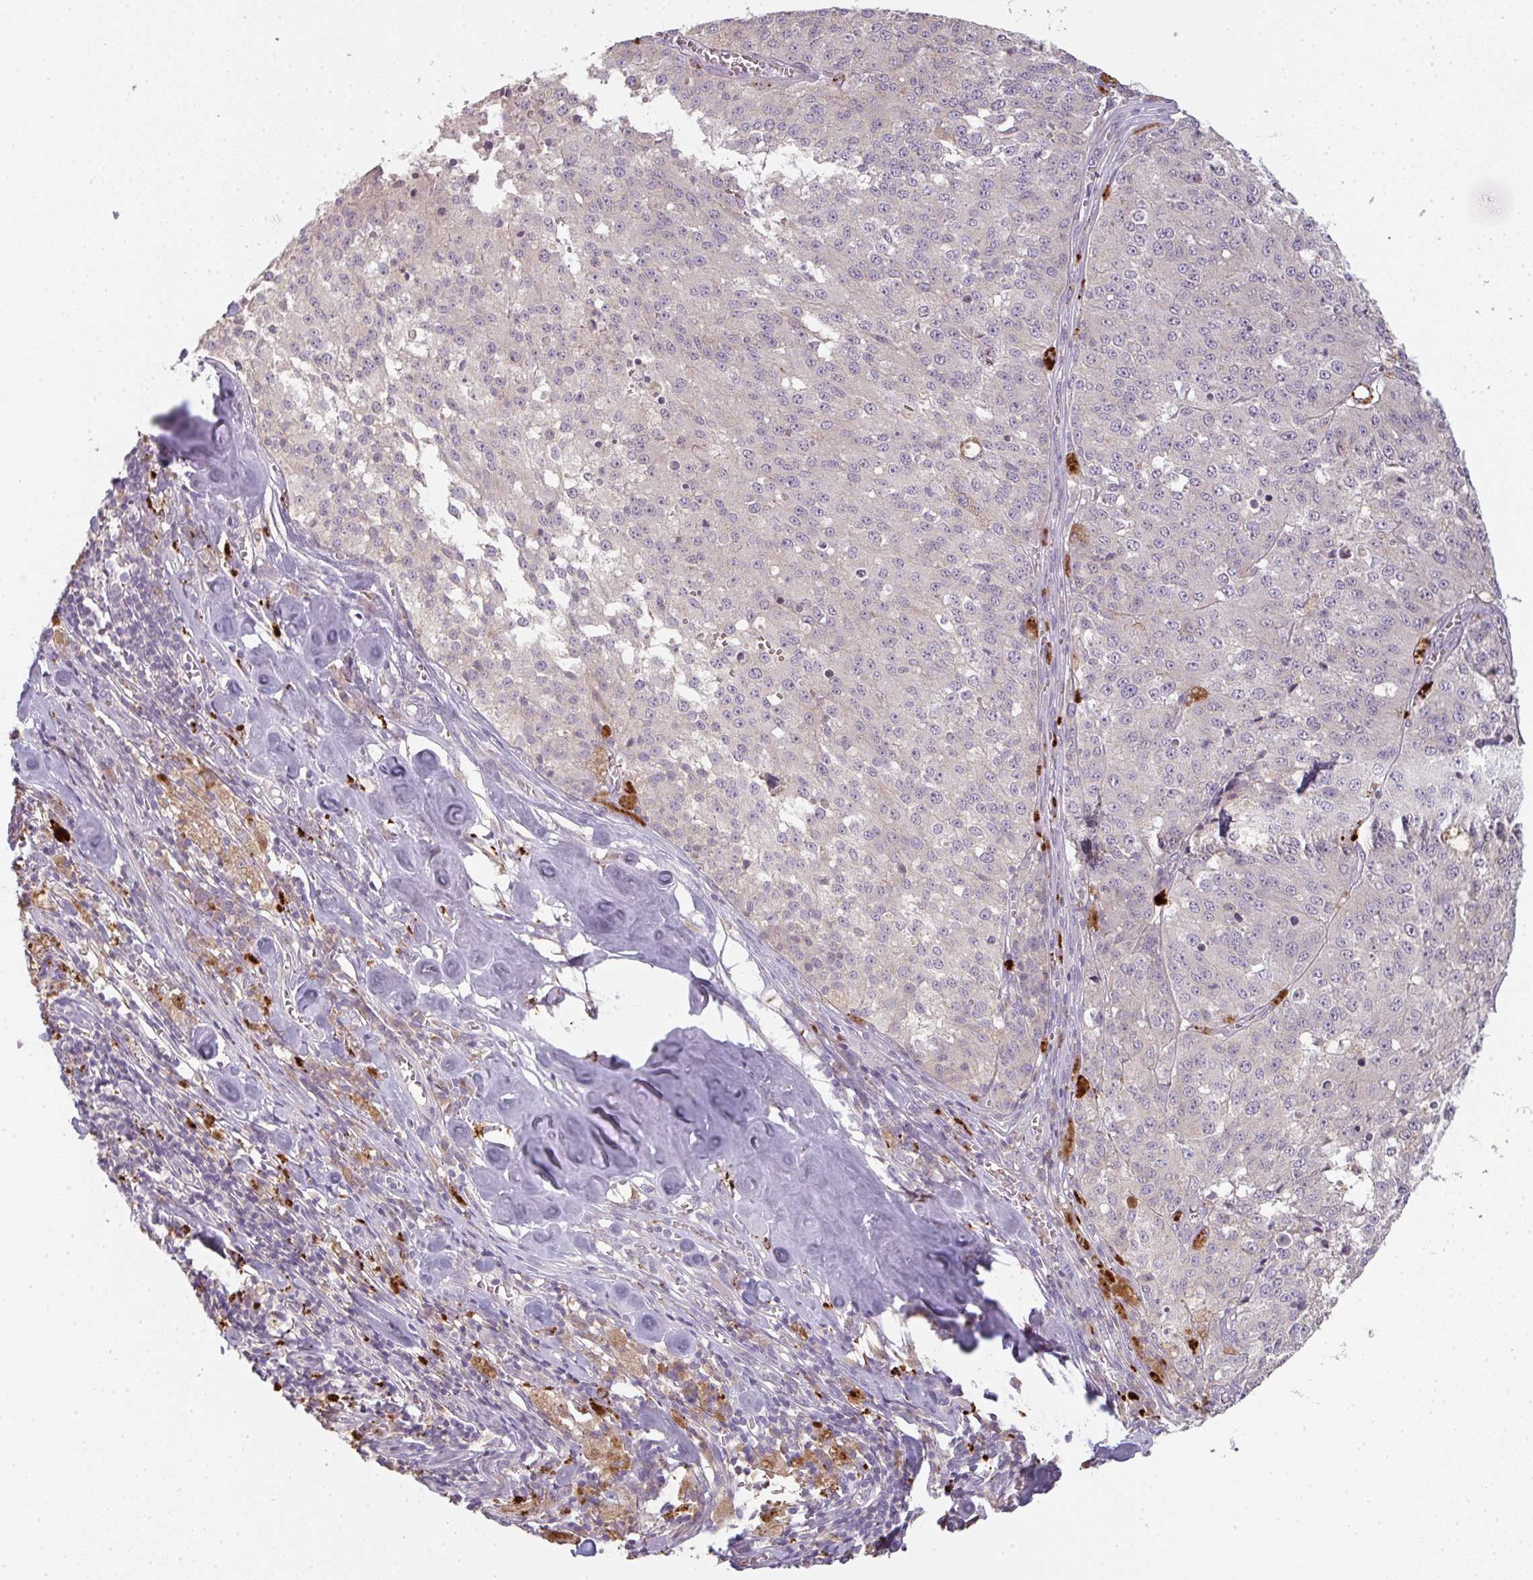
{"staining": {"intensity": "negative", "quantity": "none", "location": "none"}, "tissue": "melanoma", "cell_type": "Tumor cells", "image_type": "cancer", "snomed": [{"axis": "morphology", "description": "Malignant melanoma, Metastatic site"}, {"axis": "topography", "description": "Lymph node"}], "caption": "There is no significant staining in tumor cells of malignant melanoma (metastatic site).", "gene": "TMEM237", "patient": {"sex": "female", "age": 64}}